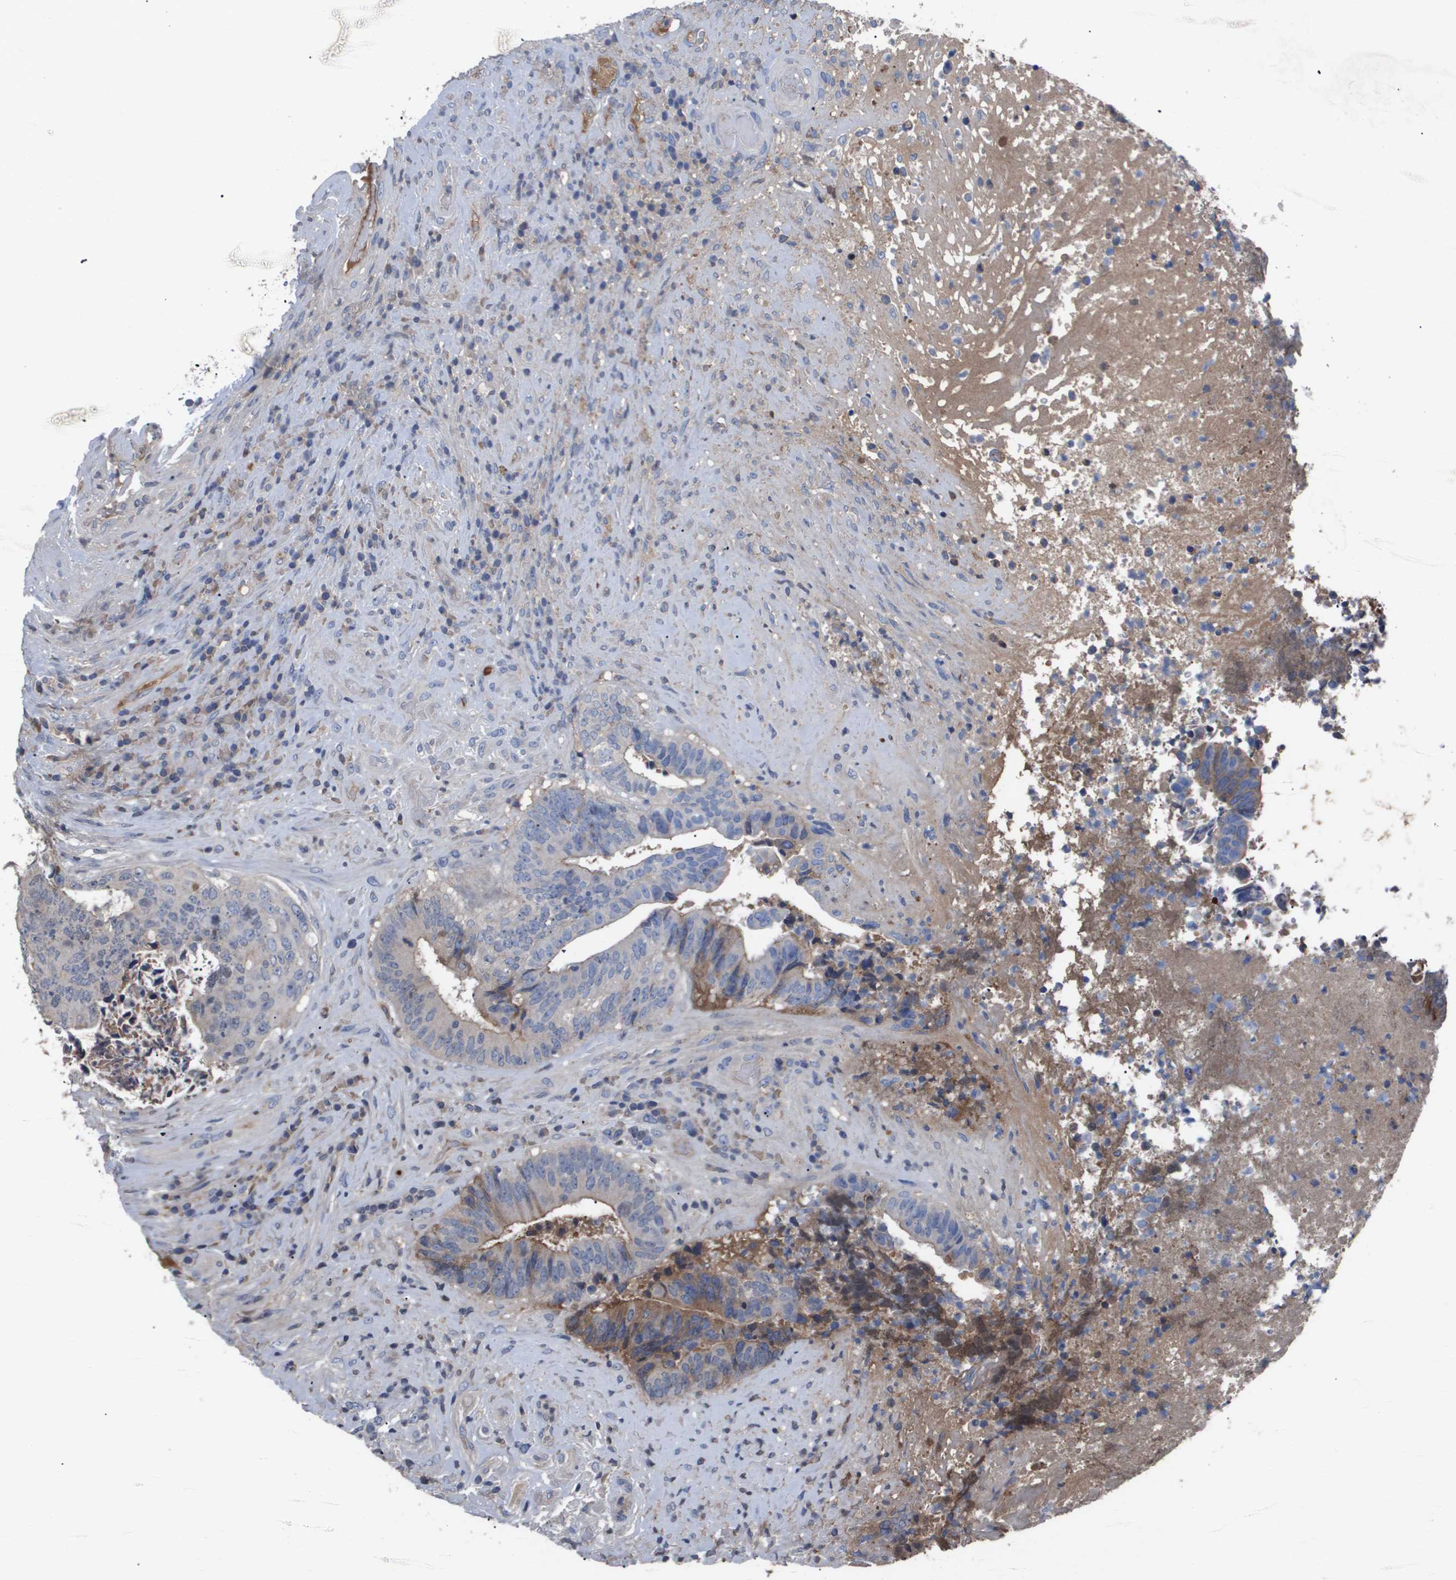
{"staining": {"intensity": "moderate", "quantity": "25%-75%", "location": "cytoplasmic/membranous"}, "tissue": "colorectal cancer", "cell_type": "Tumor cells", "image_type": "cancer", "snomed": [{"axis": "morphology", "description": "Adenocarcinoma, NOS"}, {"axis": "topography", "description": "Rectum"}], "caption": "Human colorectal adenocarcinoma stained with a brown dye exhibits moderate cytoplasmic/membranous positive positivity in approximately 25%-75% of tumor cells.", "gene": "SERPINA6", "patient": {"sex": "male", "age": 72}}